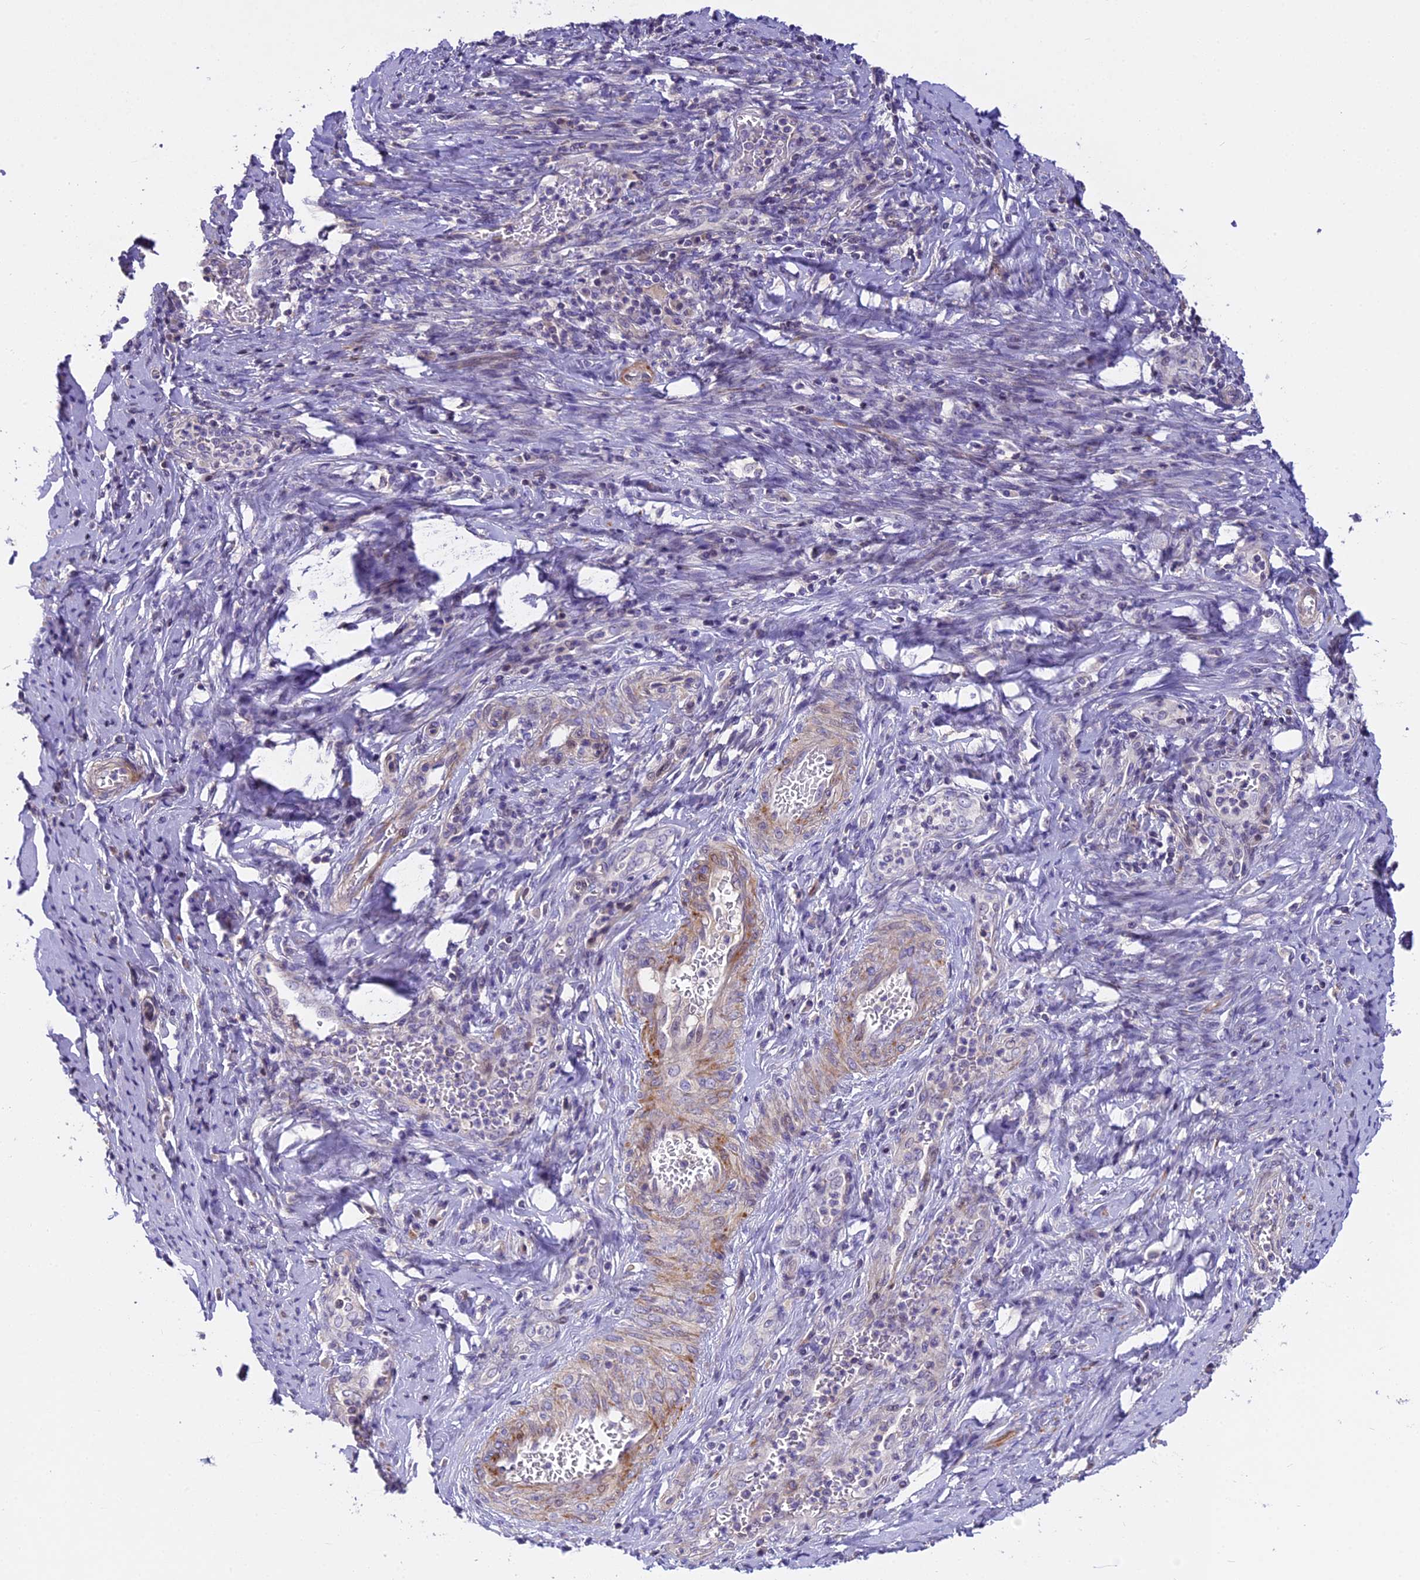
{"staining": {"intensity": "negative", "quantity": "none", "location": "none"}, "tissue": "cervical cancer", "cell_type": "Tumor cells", "image_type": "cancer", "snomed": [{"axis": "morphology", "description": "Squamous cell carcinoma, NOS"}, {"axis": "topography", "description": "Cervix"}], "caption": "High magnification brightfield microscopy of cervical cancer (squamous cell carcinoma) stained with DAB (3,3'-diaminobenzidine) (brown) and counterstained with hematoxylin (blue): tumor cells show no significant expression. (DAB immunohistochemistry visualized using brightfield microscopy, high magnification).", "gene": "FAM98C", "patient": {"sex": "female", "age": 53}}